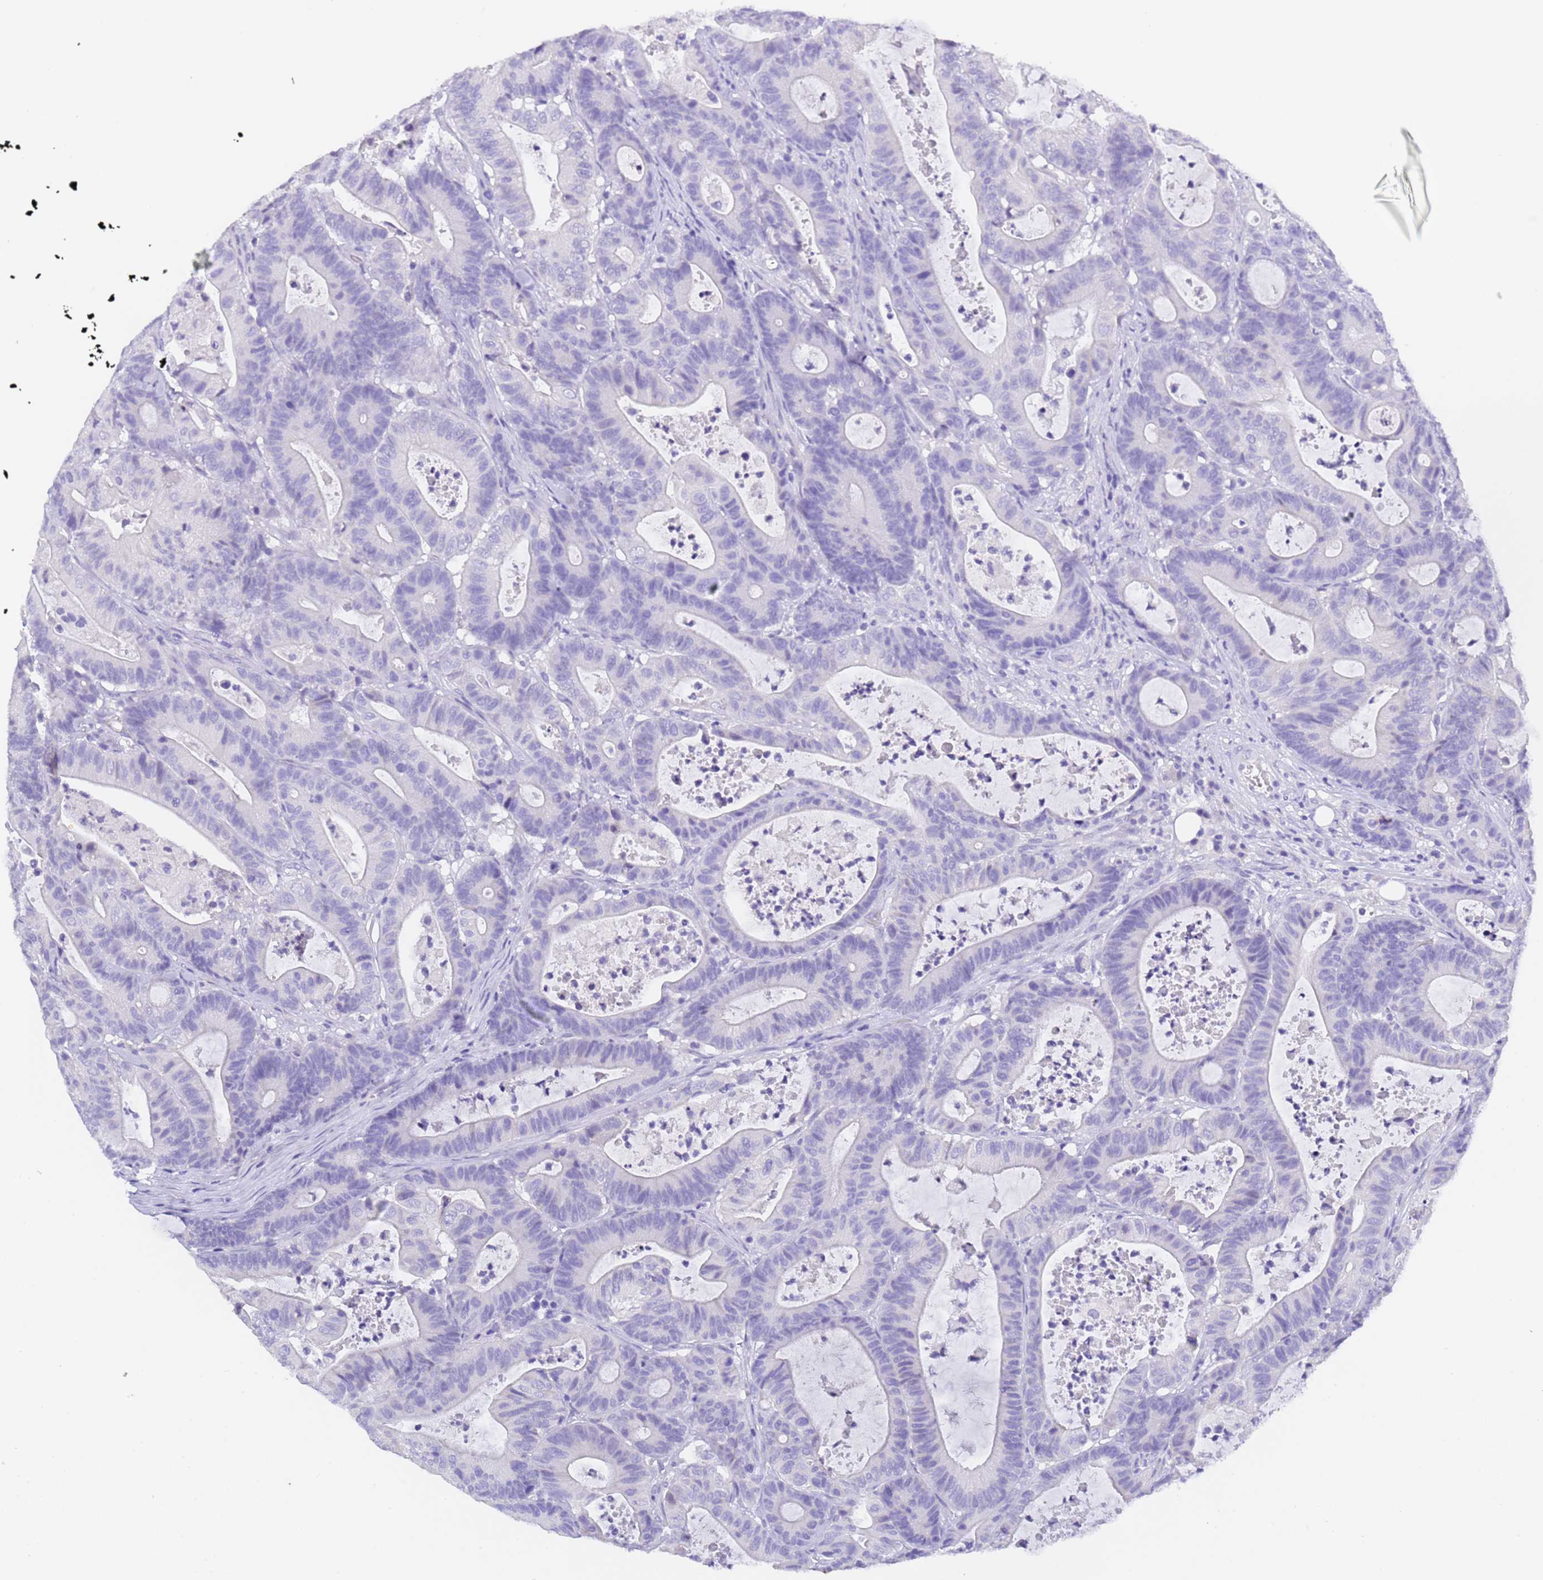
{"staining": {"intensity": "negative", "quantity": "none", "location": "none"}, "tissue": "colorectal cancer", "cell_type": "Tumor cells", "image_type": "cancer", "snomed": [{"axis": "morphology", "description": "Adenocarcinoma, NOS"}, {"axis": "topography", "description": "Colon"}], "caption": "IHC image of neoplastic tissue: human colorectal cancer stained with DAB displays no significant protein expression in tumor cells.", "gene": "GABRA1", "patient": {"sex": "female", "age": 84}}